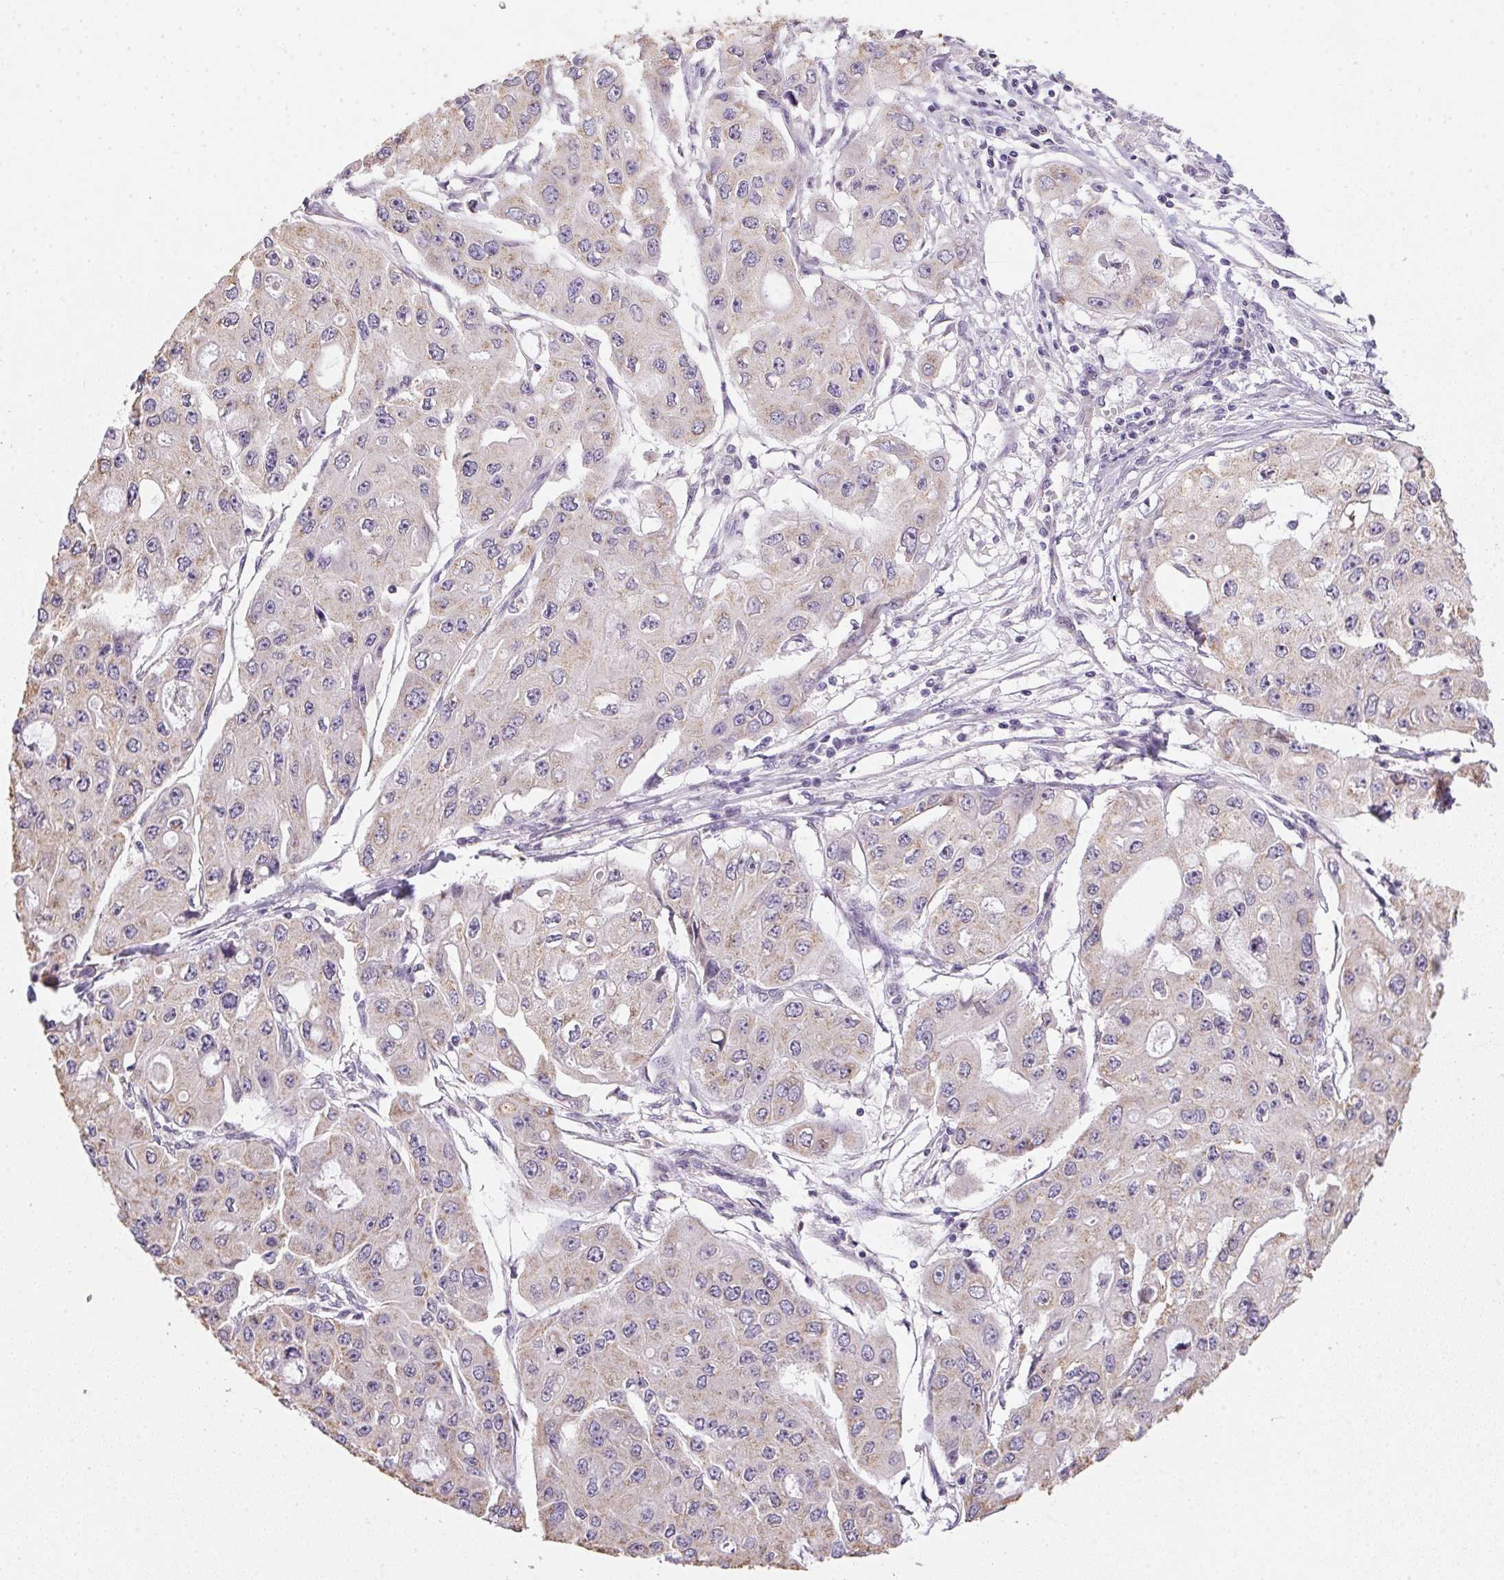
{"staining": {"intensity": "weak", "quantity": "<25%", "location": "cytoplasmic/membranous"}, "tissue": "ovarian cancer", "cell_type": "Tumor cells", "image_type": "cancer", "snomed": [{"axis": "morphology", "description": "Cystadenocarcinoma, serous, NOS"}, {"axis": "topography", "description": "Ovary"}], "caption": "Immunohistochemistry (IHC) histopathology image of human ovarian cancer (serous cystadenocarcinoma) stained for a protein (brown), which displays no staining in tumor cells.", "gene": "SPACA9", "patient": {"sex": "female", "age": 56}}